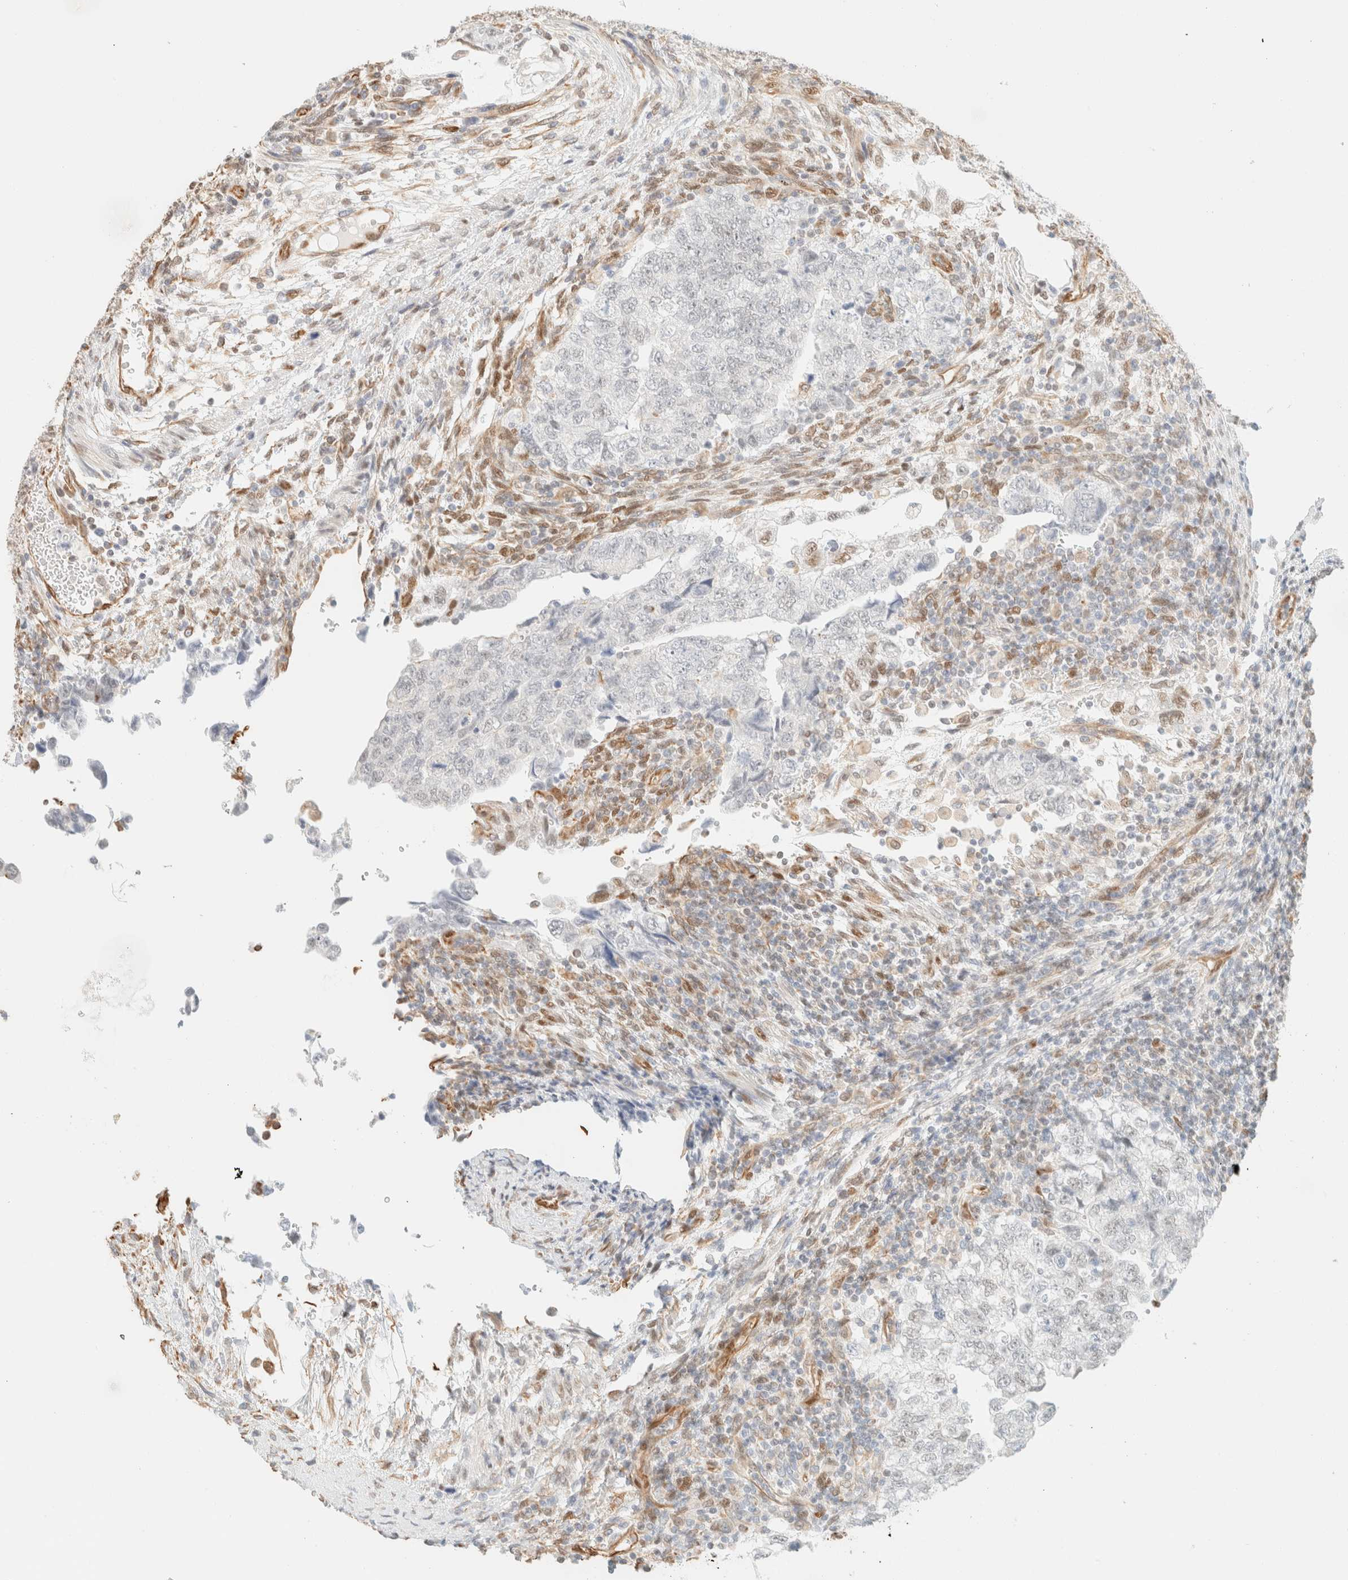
{"staining": {"intensity": "negative", "quantity": "none", "location": "none"}, "tissue": "testis cancer", "cell_type": "Tumor cells", "image_type": "cancer", "snomed": [{"axis": "morphology", "description": "Normal tissue, NOS"}, {"axis": "morphology", "description": "Carcinoma, Embryonal, NOS"}, {"axis": "topography", "description": "Testis"}], "caption": "The micrograph exhibits no staining of tumor cells in testis embryonal carcinoma.", "gene": "ZSCAN18", "patient": {"sex": "male", "age": 36}}